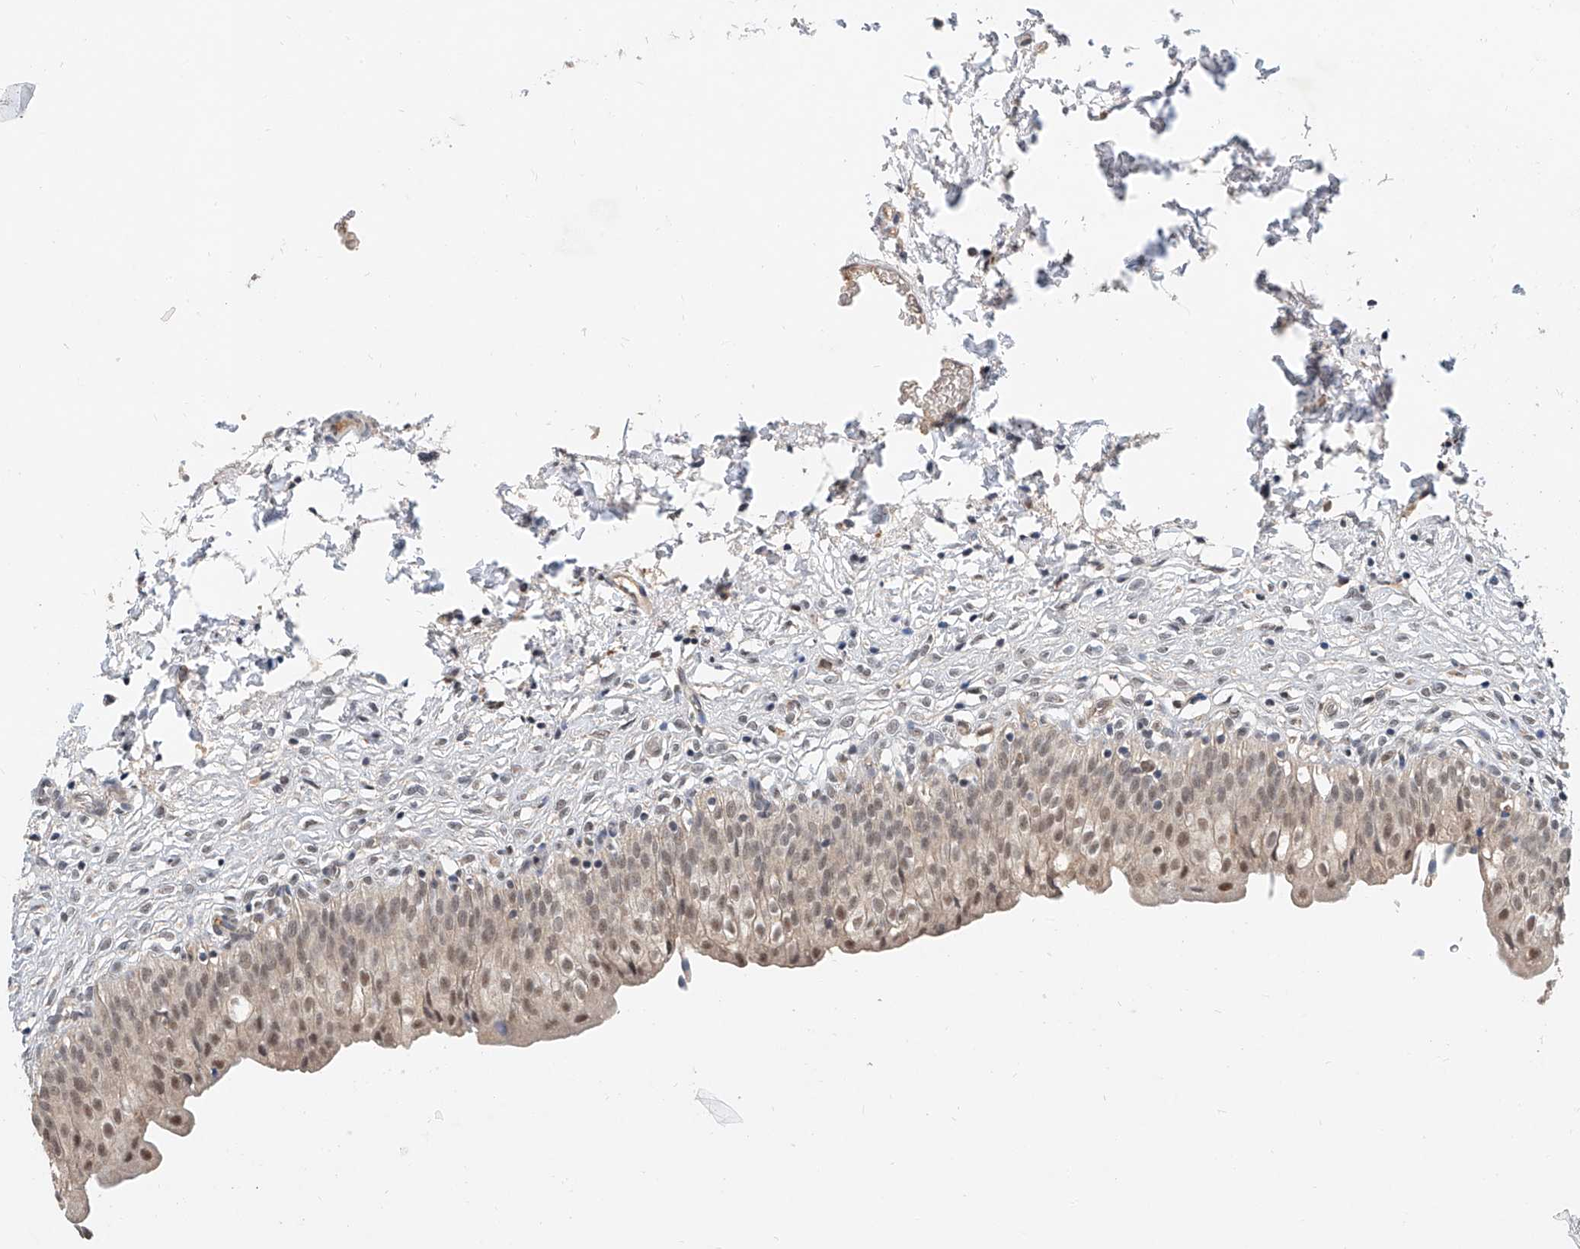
{"staining": {"intensity": "moderate", "quantity": "25%-75%", "location": "nuclear"}, "tissue": "urinary bladder", "cell_type": "Urothelial cells", "image_type": "normal", "snomed": [{"axis": "morphology", "description": "Normal tissue, NOS"}, {"axis": "topography", "description": "Urinary bladder"}], "caption": "This photomicrograph reveals immunohistochemistry staining of normal urinary bladder, with medium moderate nuclear expression in about 25%-75% of urothelial cells.", "gene": "CARMIL3", "patient": {"sex": "male", "age": 55}}